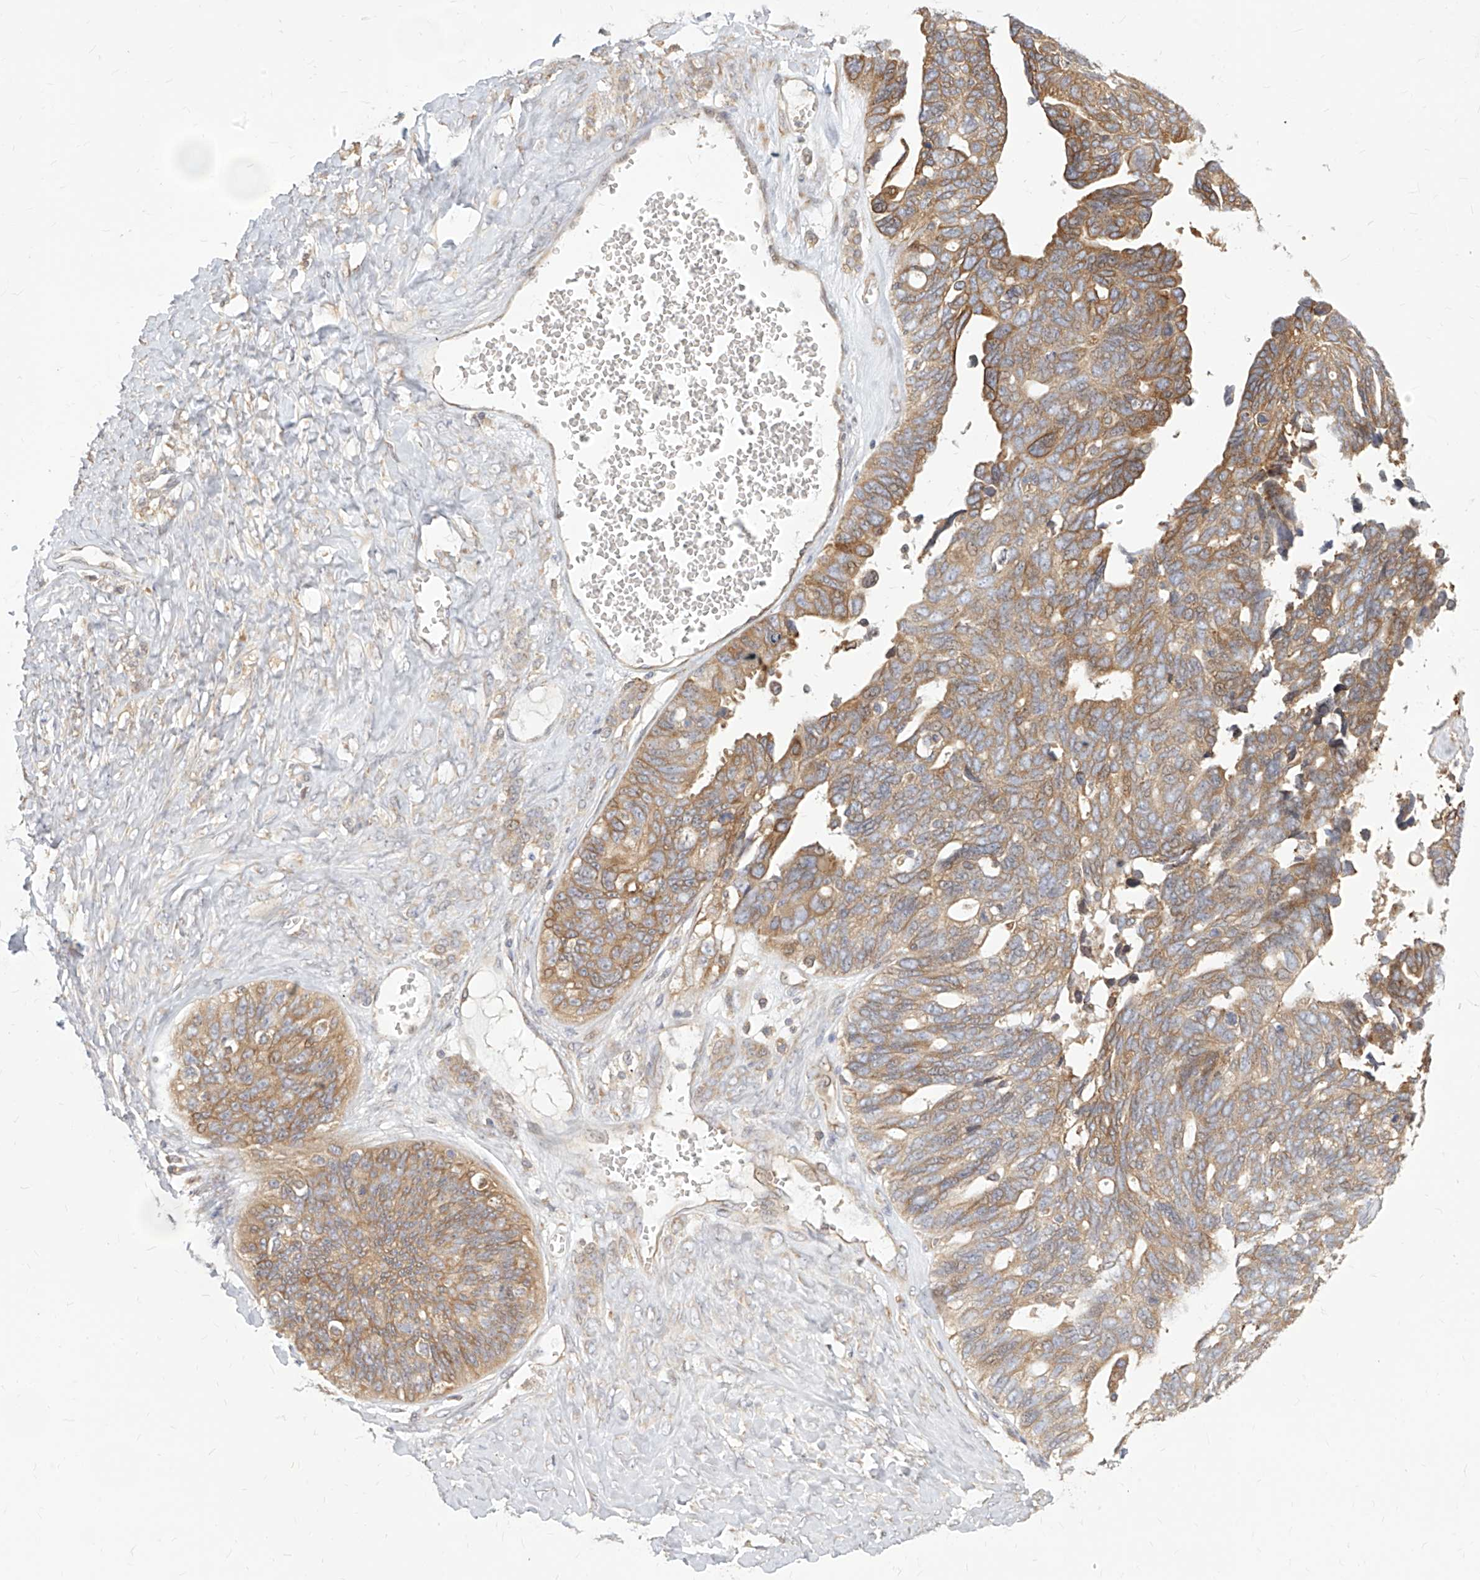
{"staining": {"intensity": "moderate", "quantity": ">75%", "location": "cytoplasmic/membranous"}, "tissue": "ovarian cancer", "cell_type": "Tumor cells", "image_type": "cancer", "snomed": [{"axis": "morphology", "description": "Cystadenocarcinoma, serous, NOS"}, {"axis": "topography", "description": "Ovary"}], "caption": "Moderate cytoplasmic/membranous expression for a protein is present in approximately >75% of tumor cells of ovarian cancer (serous cystadenocarcinoma) using immunohistochemistry (IHC).", "gene": "FAM83B", "patient": {"sex": "female", "age": 79}}